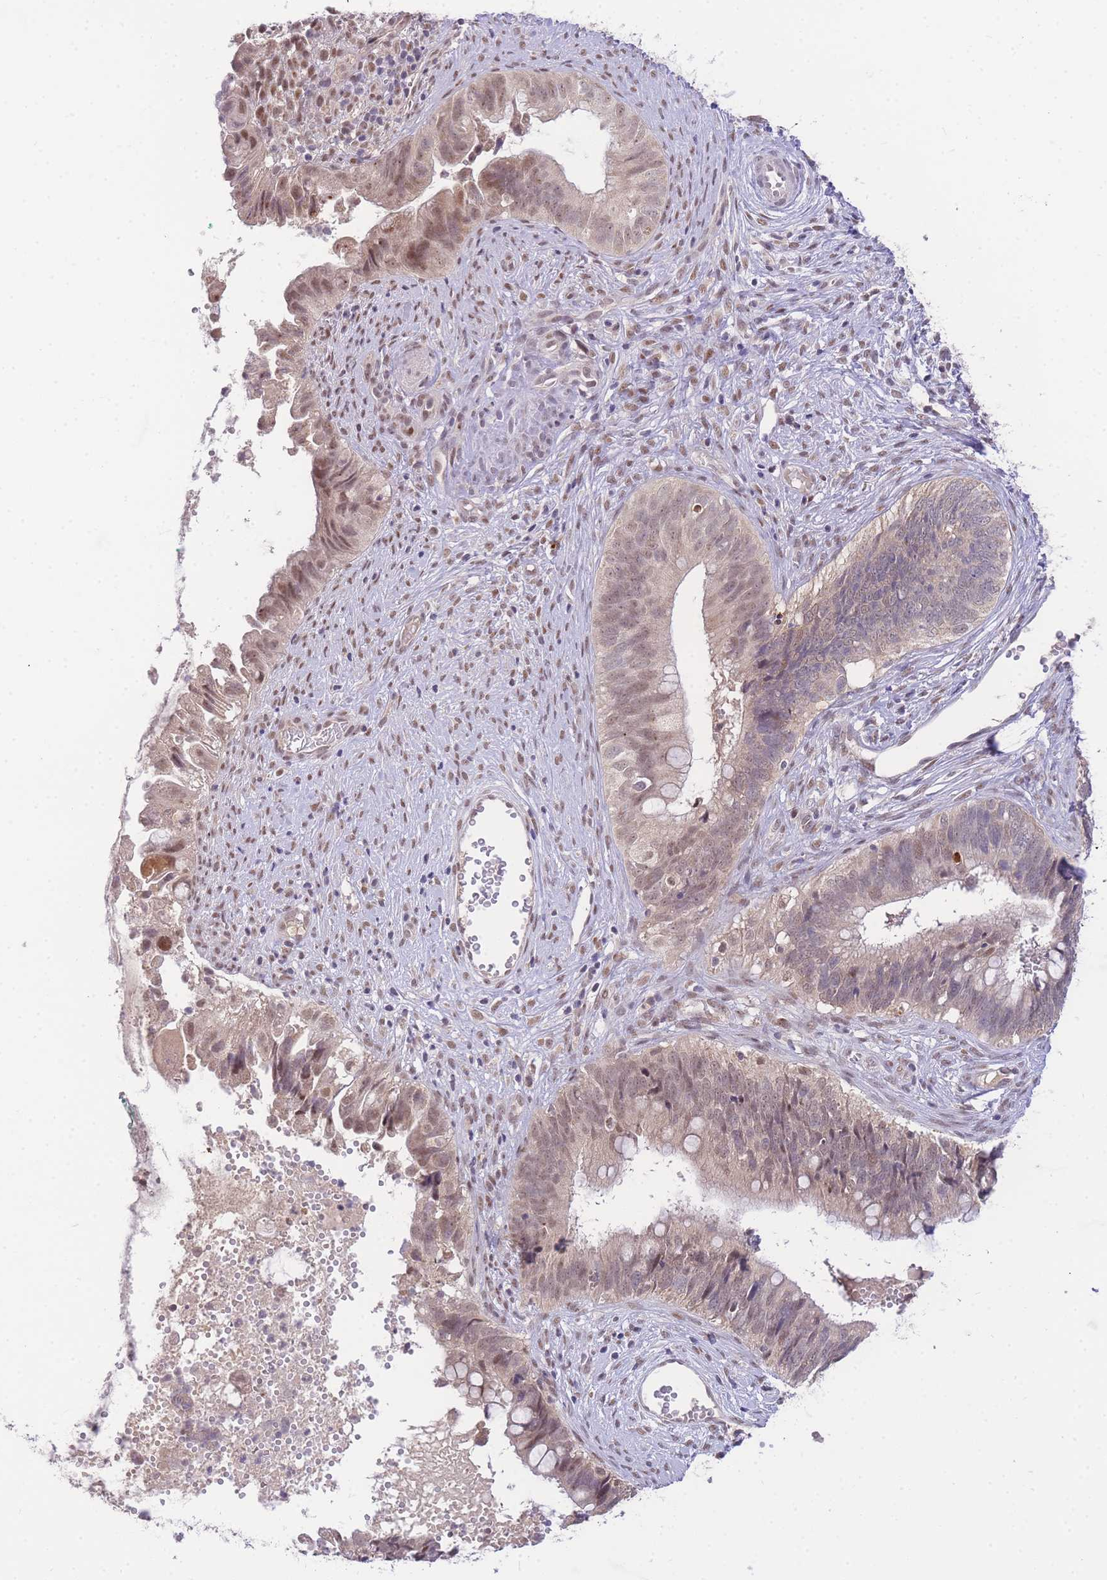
{"staining": {"intensity": "weak", "quantity": ">75%", "location": "cytoplasmic/membranous,nuclear"}, "tissue": "cervical cancer", "cell_type": "Tumor cells", "image_type": "cancer", "snomed": [{"axis": "morphology", "description": "Adenocarcinoma, NOS"}, {"axis": "topography", "description": "Cervix"}], "caption": "Tumor cells display low levels of weak cytoplasmic/membranous and nuclear expression in approximately >75% of cells in human cervical cancer (adenocarcinoma).", "gene": "PUS10", "patient": {"sex": "female", "age": 42}}